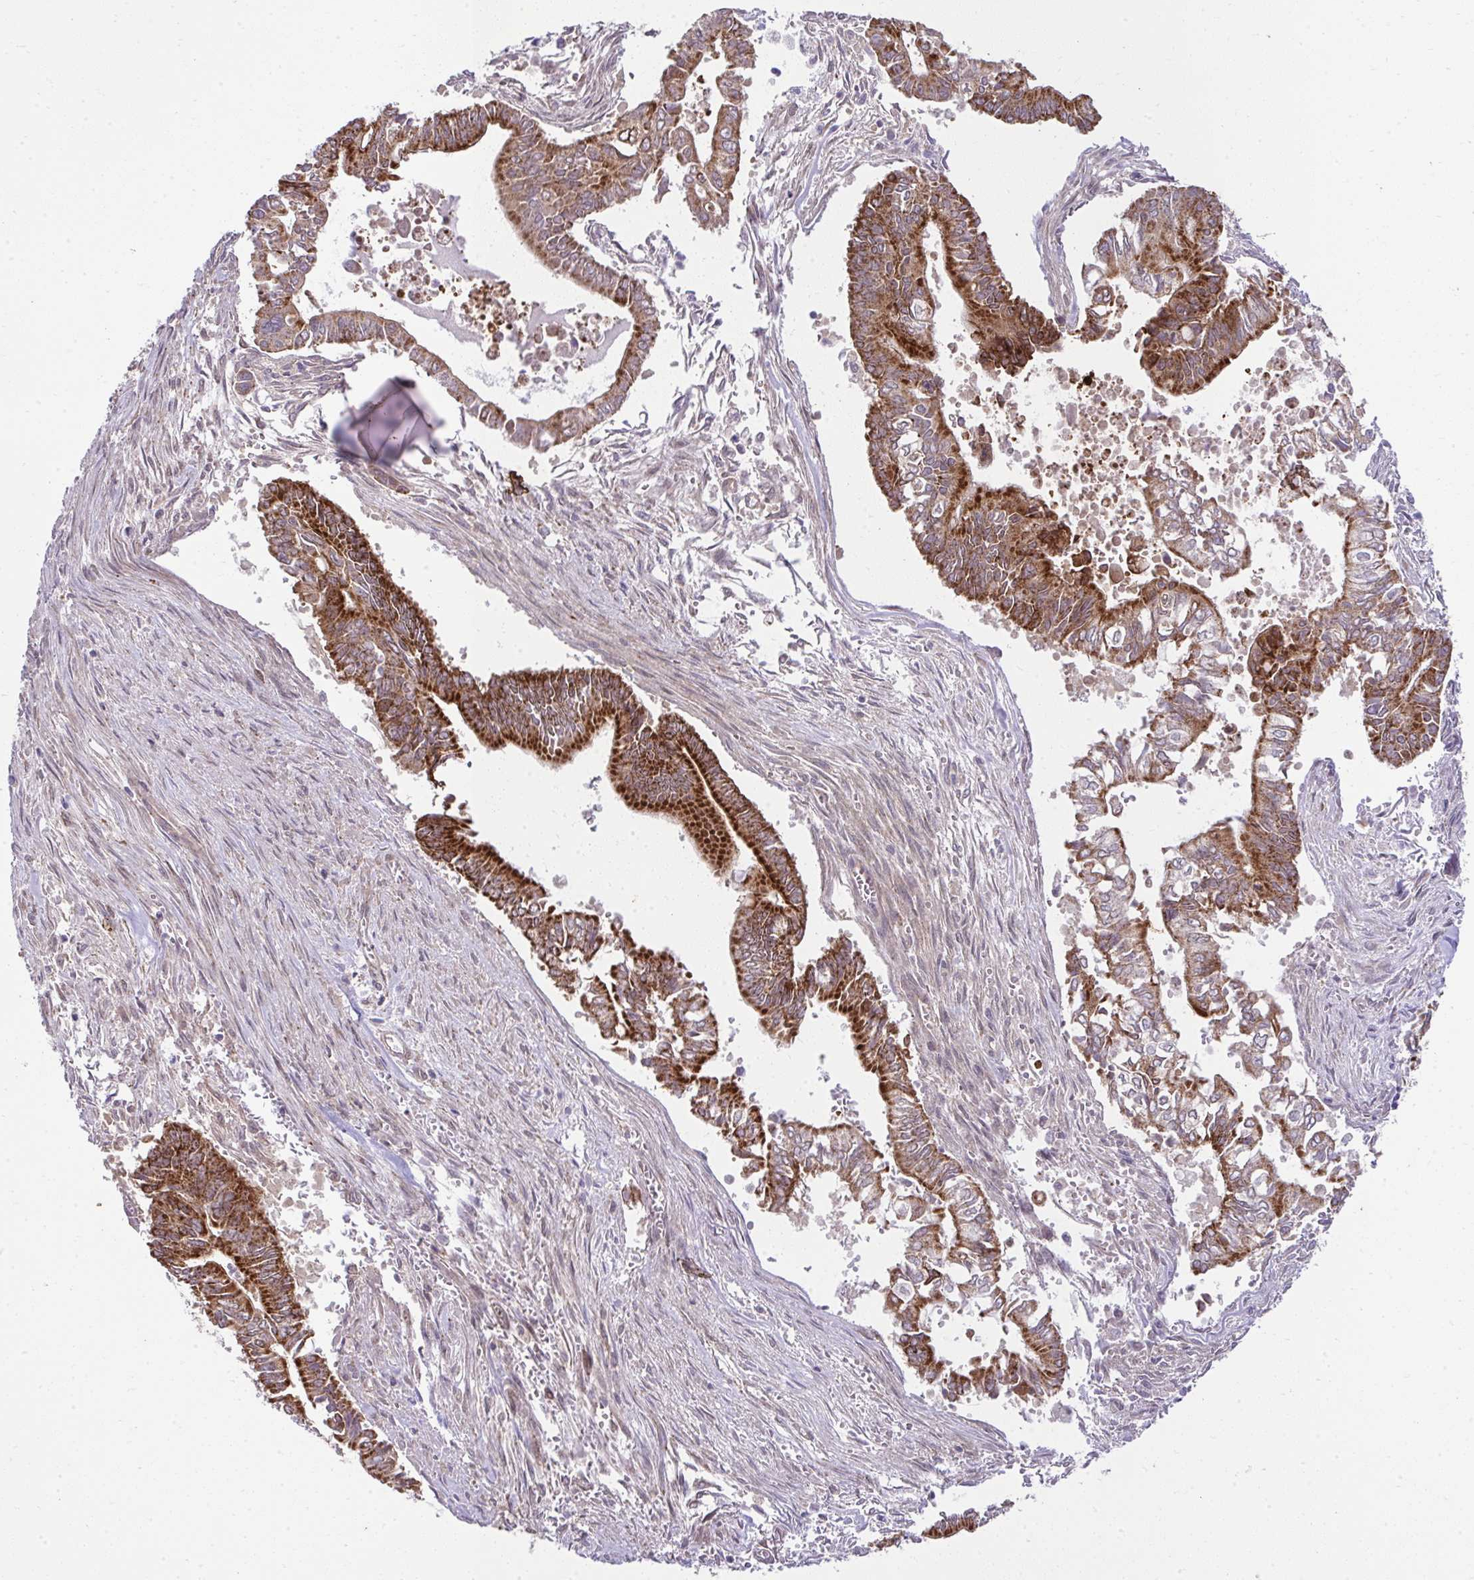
{"staining": {"intensity": "strong", "quantity": ">75%", "location": "cytoplasmic/membranous"}, "tissue": "pancreatic cancer", "cell_type": "Tumor cells", "image_type": "cancer", "snomed": [{"axis": "morphology", "description": "Adenocarcinoma, NOS"}, {"axis": "topography", "description": "Pancreas"}], "caption": "Immunohistochemical staining of human pancreatic cancer shows high levels of strong cytoplasmic/membranous staining in approximately >75% of tumor cells.", "gene": "RDH14", "patient": {"sex": "male", "age": 68}}